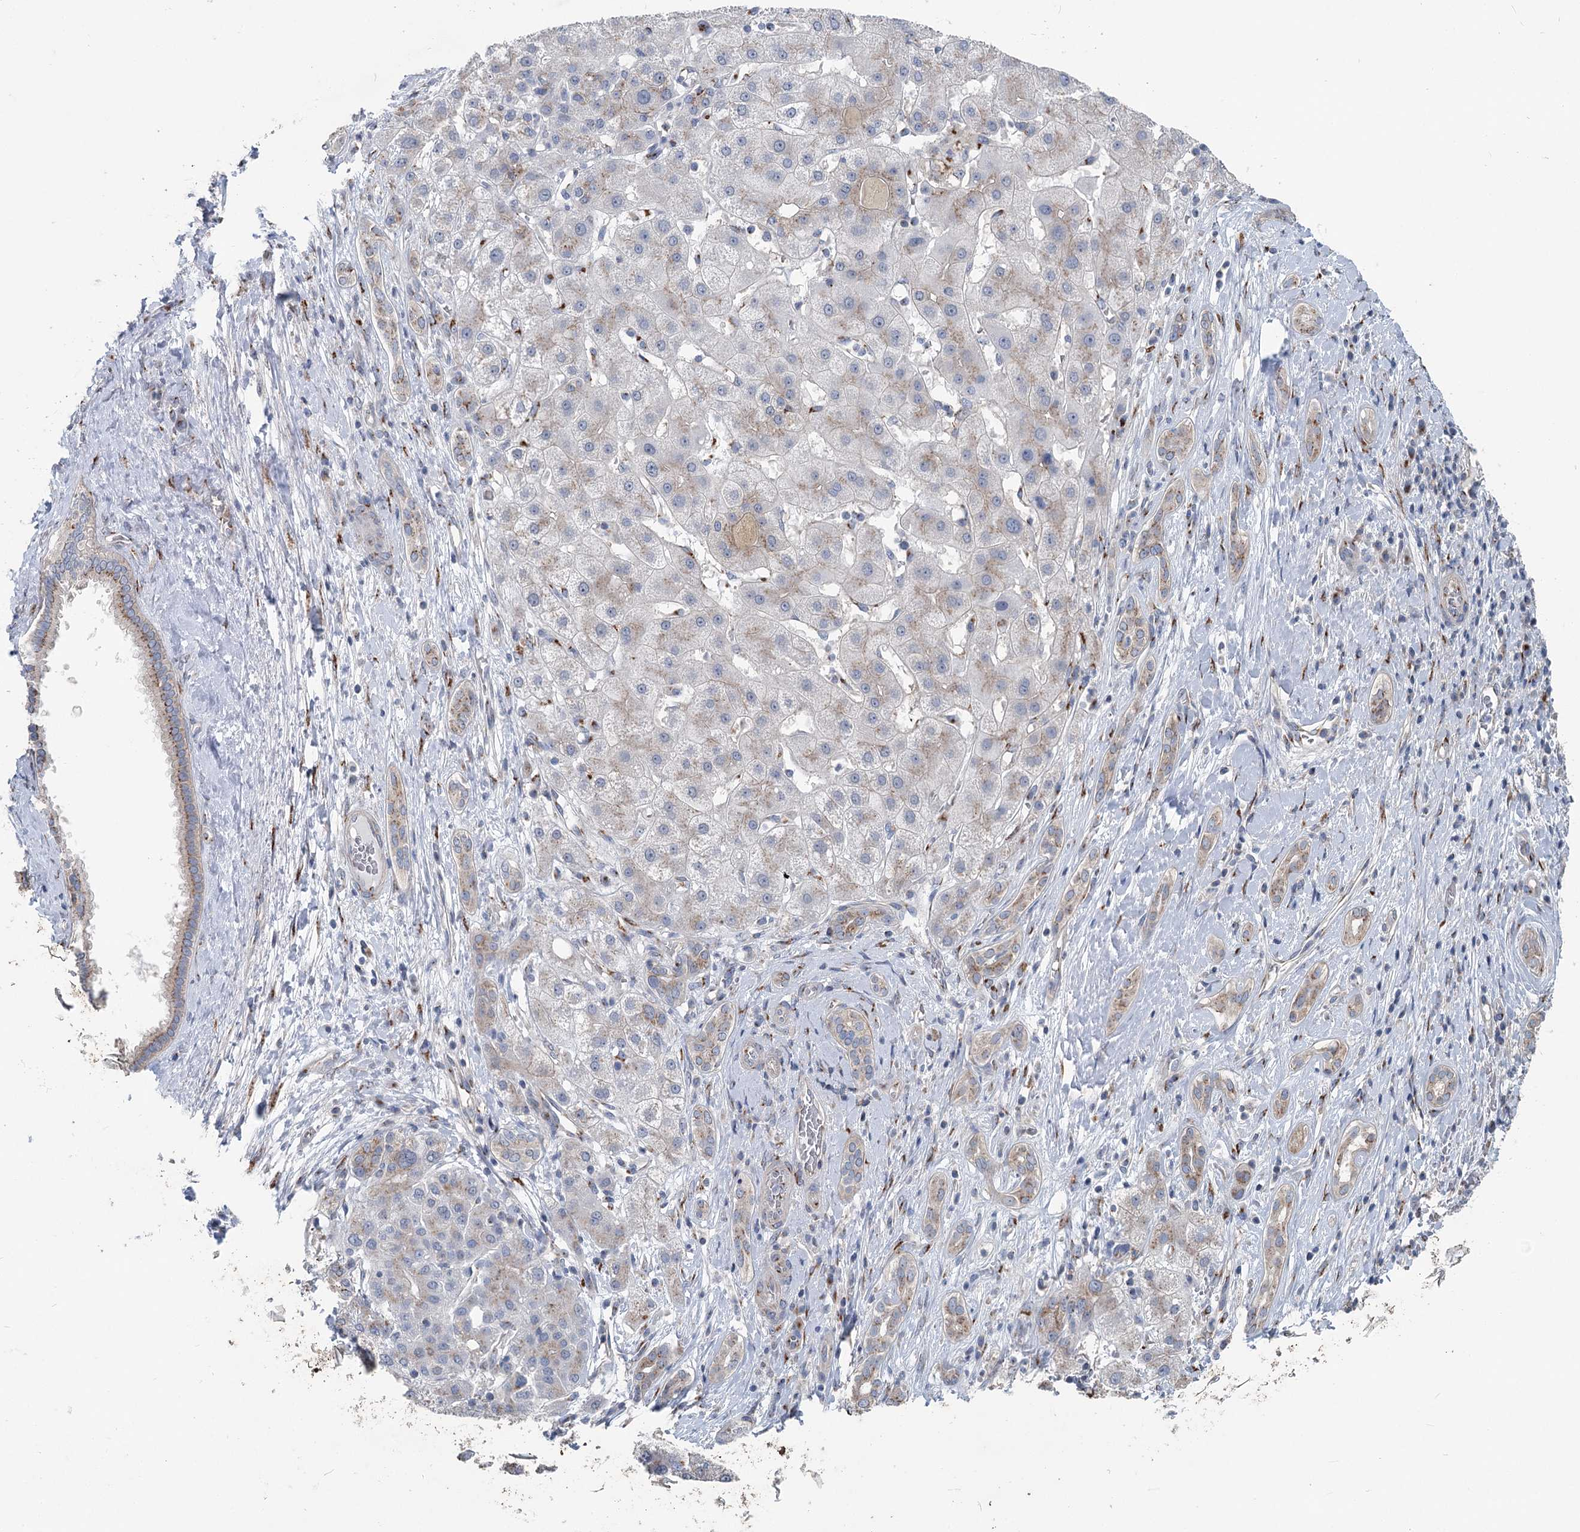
{"staining": {"intensity": "weak", "quantity": "25%-75%", "location": "cytoplasmic/membranous"}, "tissue": "liver cancer", "cell_type": "Tumor cells", "image_type": "cancer", "snomed": [{"axis": "morphology", "description": "Carcinoma, Hepatocellular, NOS"}, {"axis": "topography", "description": "Liver"}], "caption": "A brown stain shows weak cytoplasmic/membranous positivity of a protein in hepatocellular carcinoma (liver) tumor cells. Using DAB (brown) and hematoxylin (blue) stains, captured at high magnification using brightfield microscopy.", "gene": "ITIH5", "patient": {"sex": "male", "age": 65}}